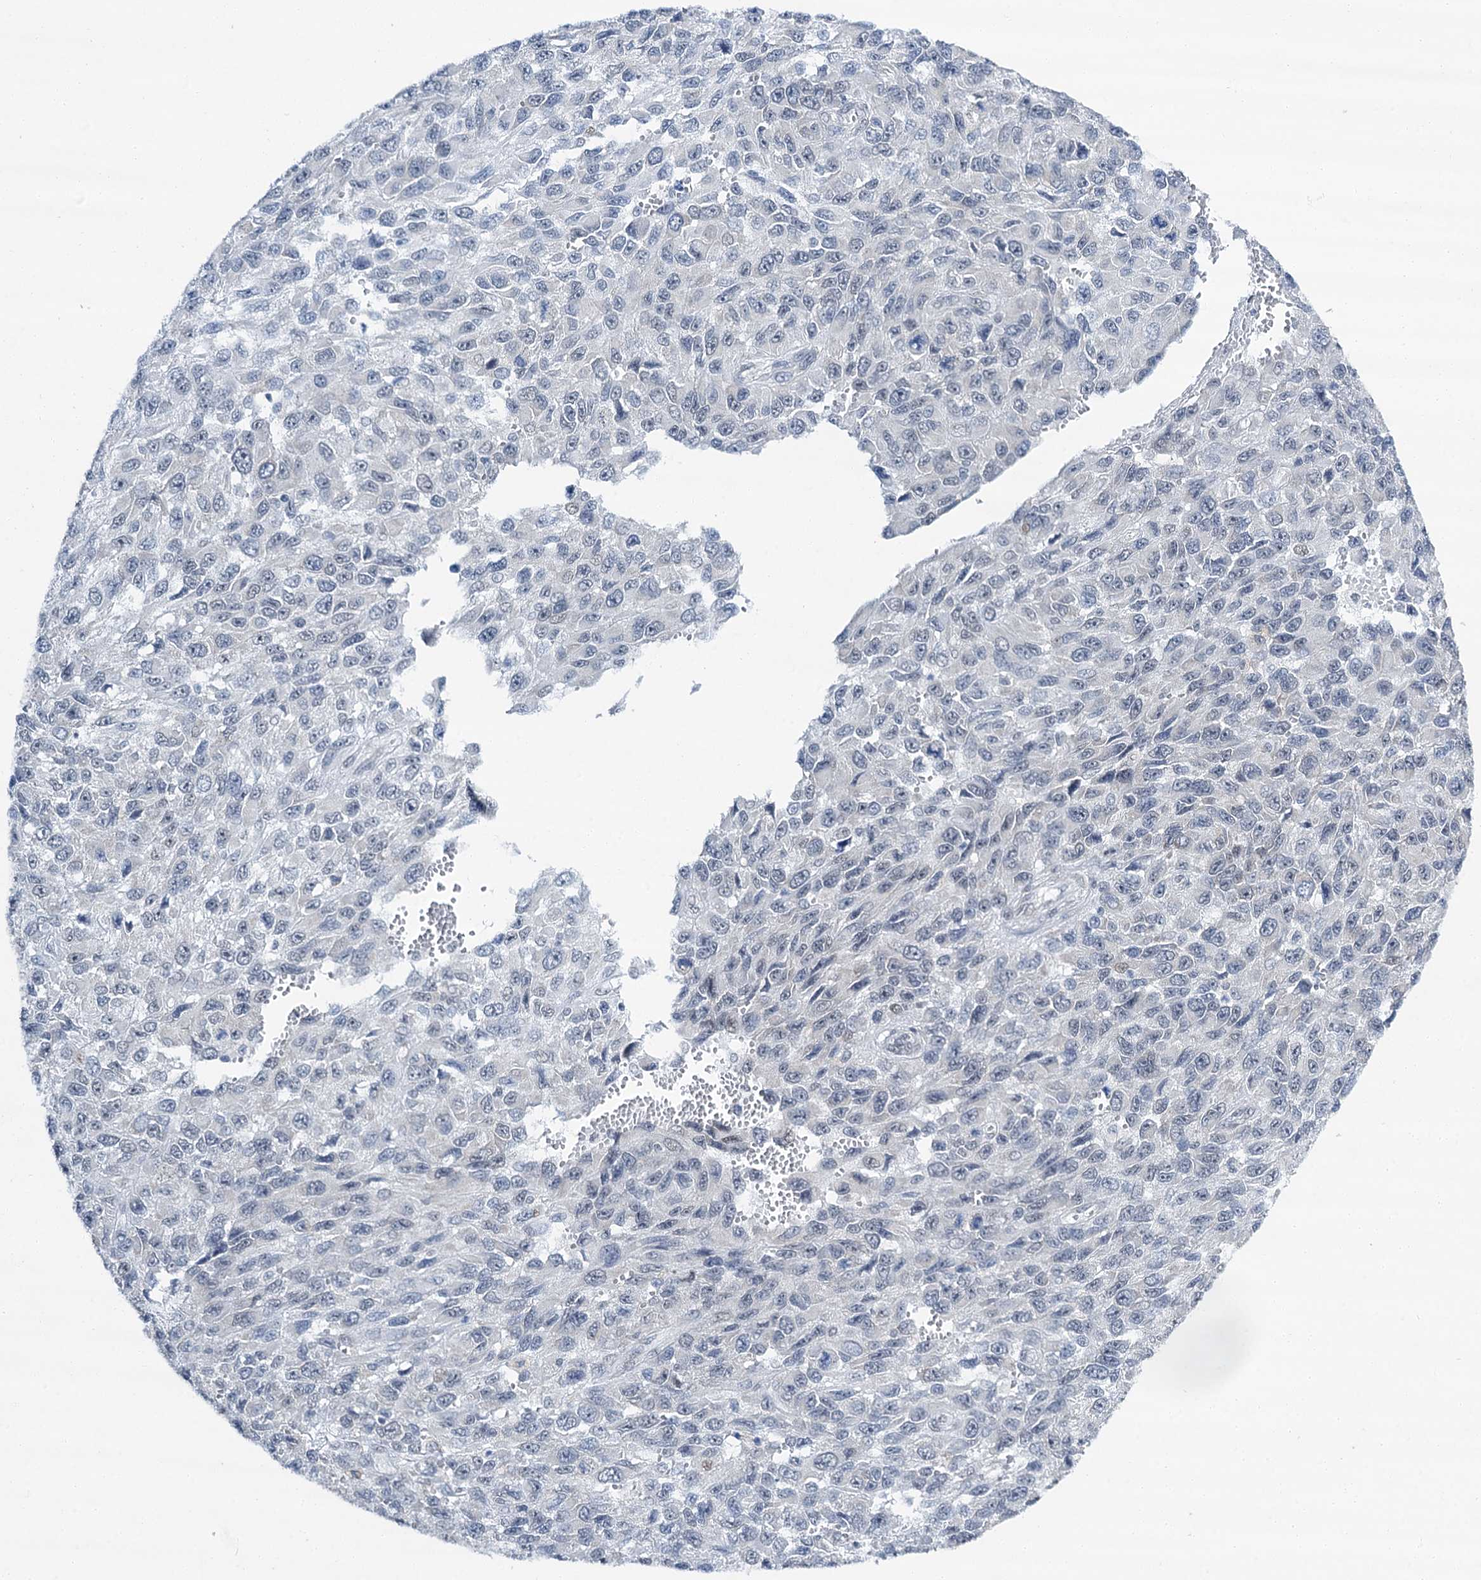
{"staining": {"intensity": "weak", "quantity": "<25%", "location": "nuclear"}, "tissue": "melanoma", "cell_type": "Tumor cells", "image_type": "cancer", "snomed": [{"axis": "morphology", "description": "Normal tissue, NOS"}, {"axis": "morphology", "description": "Malignant melanoma, NOS"}, {"axis": "topography", "description": "Skin"}], "caption": "A high-resolution photomicrograph shows IHC staining of melanoma, which exhibits no significant staining in tumor cells.", "gene": "SPATS2", "patient": {"sex": "female", "age": 96}}